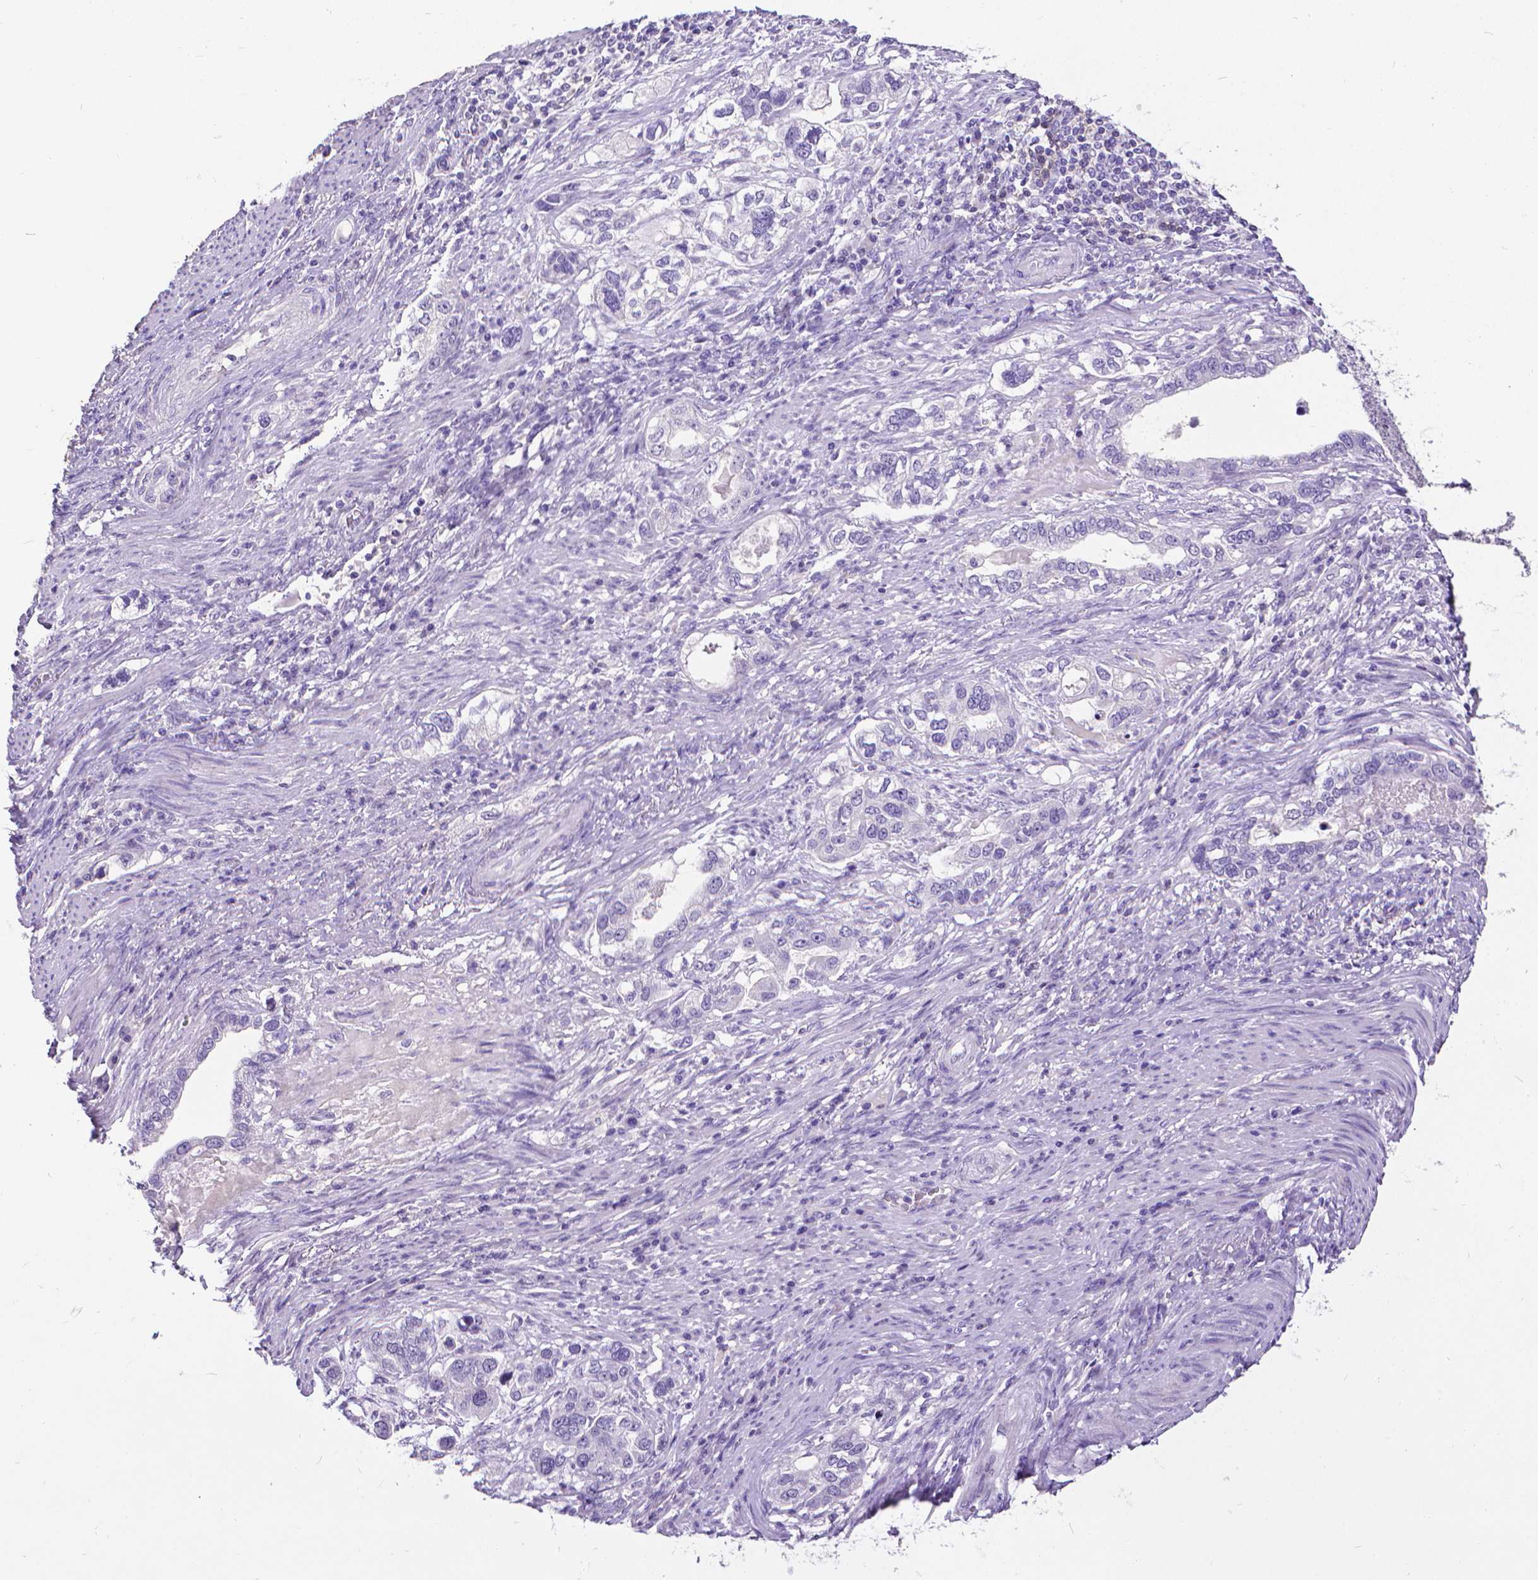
{"staining": {"intensity": "negative", "quantity": "none", "location": "none"}, "tissue": "stomach cancer", "cell_type": "Tumor cells", "image_type": "cancer", "snomed": [{"axis": "morphology", "description": "Adenocarcinoma, NOS"}, {"axis": "topography", "description": "Stomach, lower"}], "caption": "Stomach cancer was stained to show a protein in brown. There is no significant expression in tumor cells. (DAB (3,3'-diaminobenzidine) IHC visualized using brightfield microscopy, high magnification).", "gene": "CD4", "patient": {"sex": "female", "age": 93}}